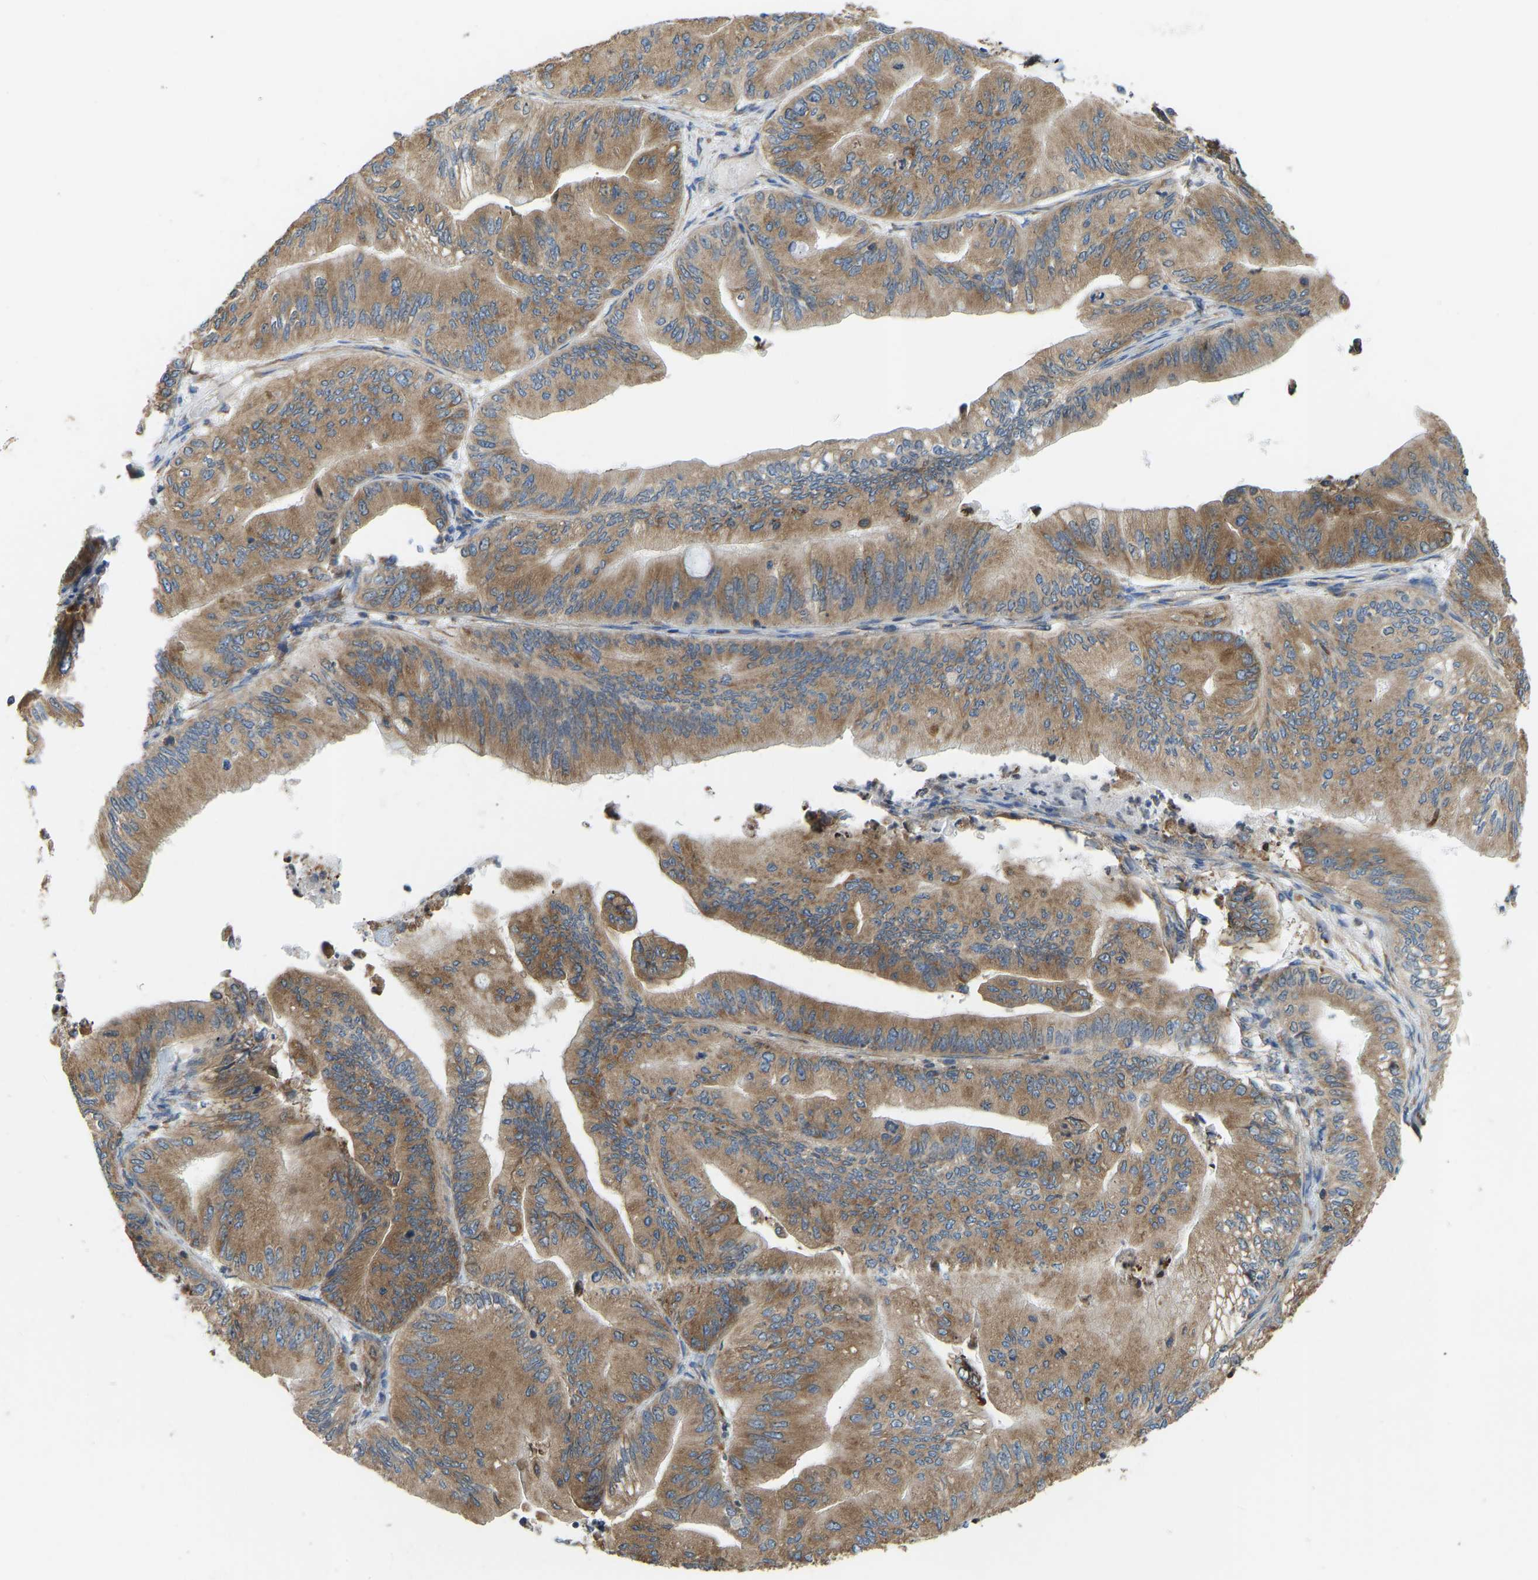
{"staining": {"intensity": "moderate", "quantity": ">75%", "location": "cytoplasmic/membranous"}, "tissue": "ovarian cancer", "cell_type": "Tumor cells", "image_type": "cancer", "snomed": [{"axis": "morphology", "description": "Cystadenocarcinoma, mucinous, NOS"}, {"axis": "topography", "description": "Ovary"}], "caption": "This photomicrograph demonstrates ovarian mucinous cystadenocarcinoma stained with IHC to label a protein in brown. The cytoplasmic/membranous of tumor cells show moderate positivity for the protein. Nuclei are counter-stained blue.", "gene": "RPS6KB2", "patient": {"sex": "female", "age": 61}}